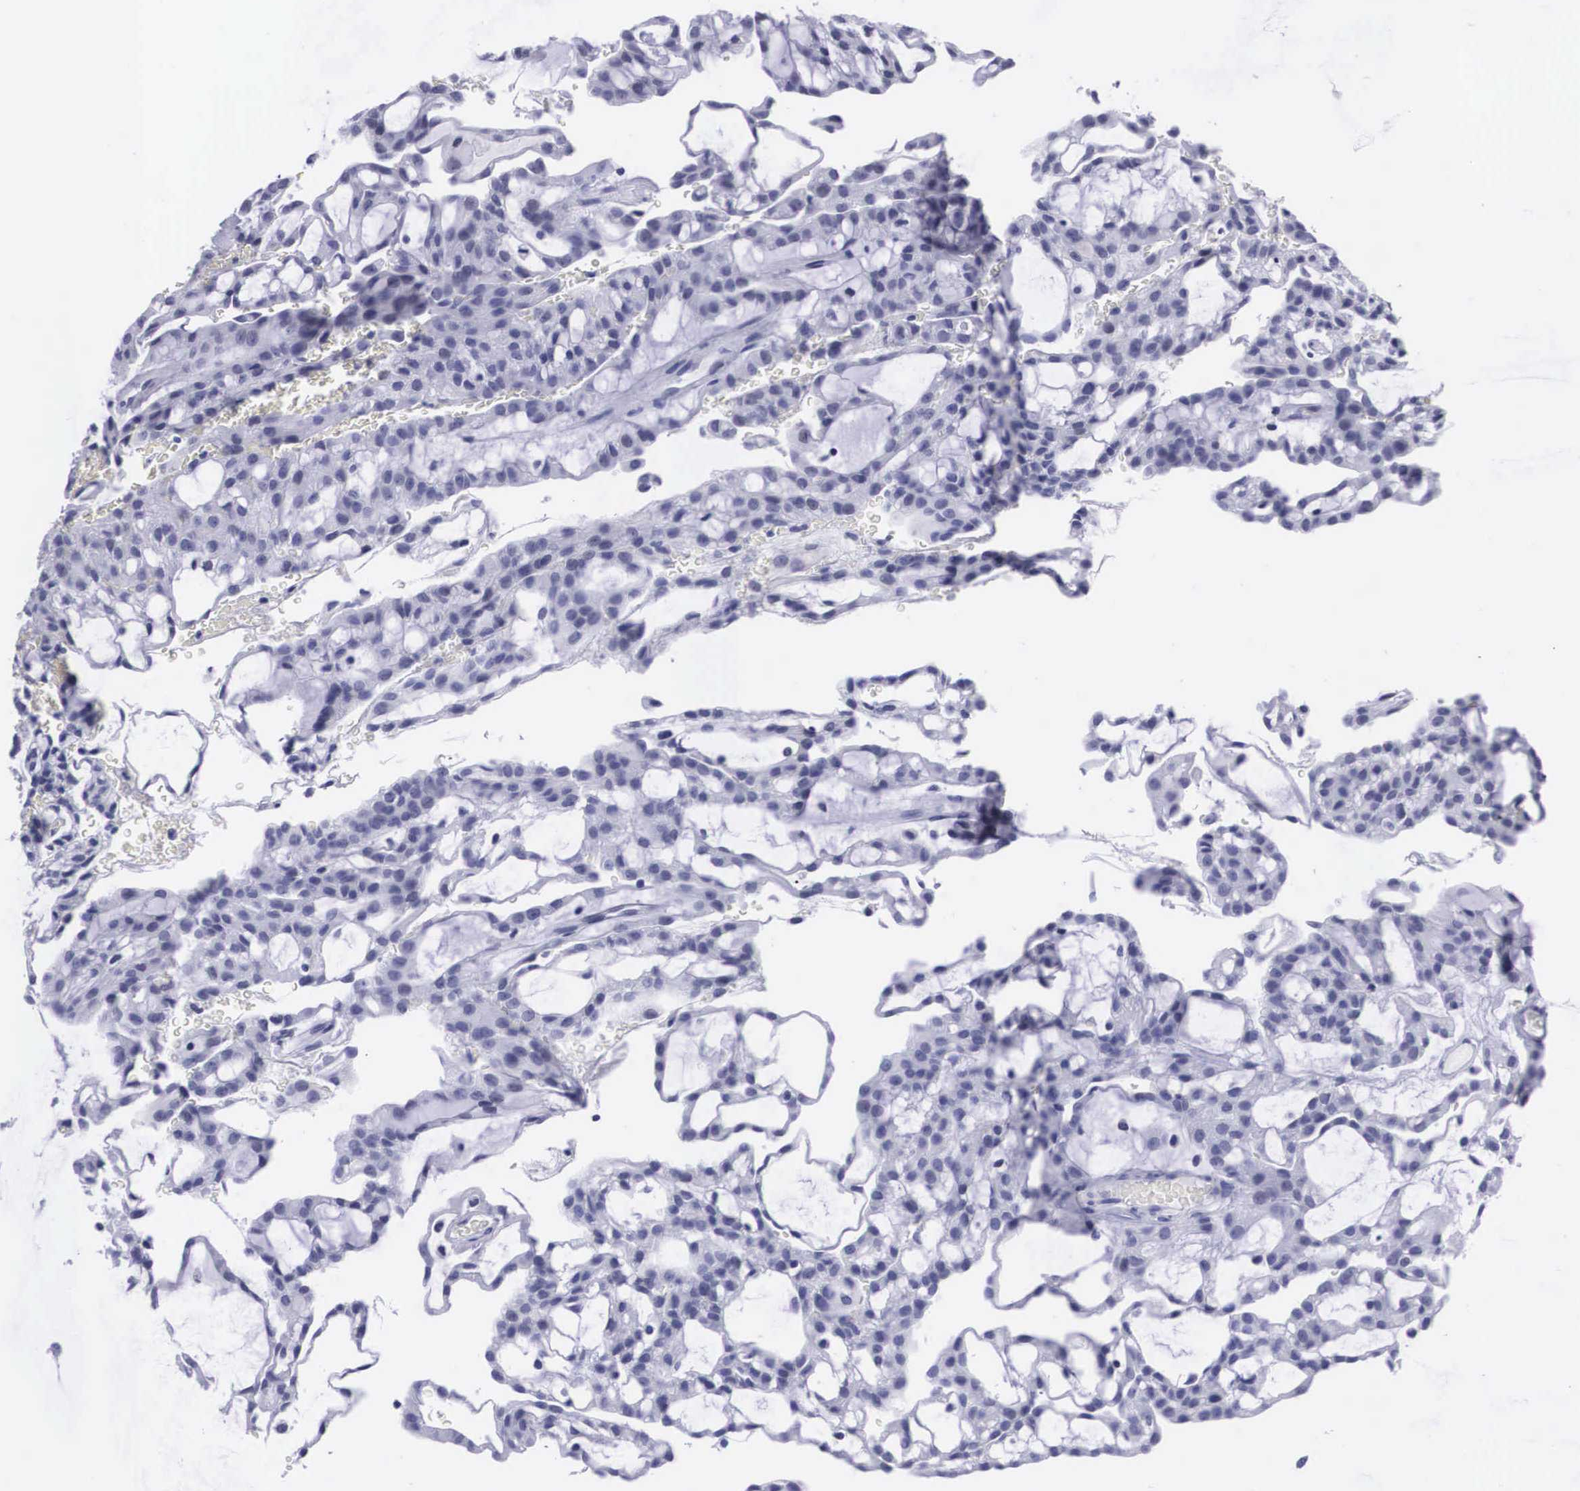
{"staining": {"intensity": "negative", "quantity": "none", "location": "none"}, "tissue": "renal cancer", "cell_type": "Tumor cells", "image_type": "cancer", "snomed": [{"axis": "morphology", "description": "Adenocarcinoma, NOS"}, {"axis": "topography", "description": "Kidney"}], "caption": "Renal adenocarcinoma stained for a protein using immunohistochemistry (IHC) demonstrates no staining tumor cells.", "gene": "C22orf31", "patient": {"sex": "male", "age": 63}}